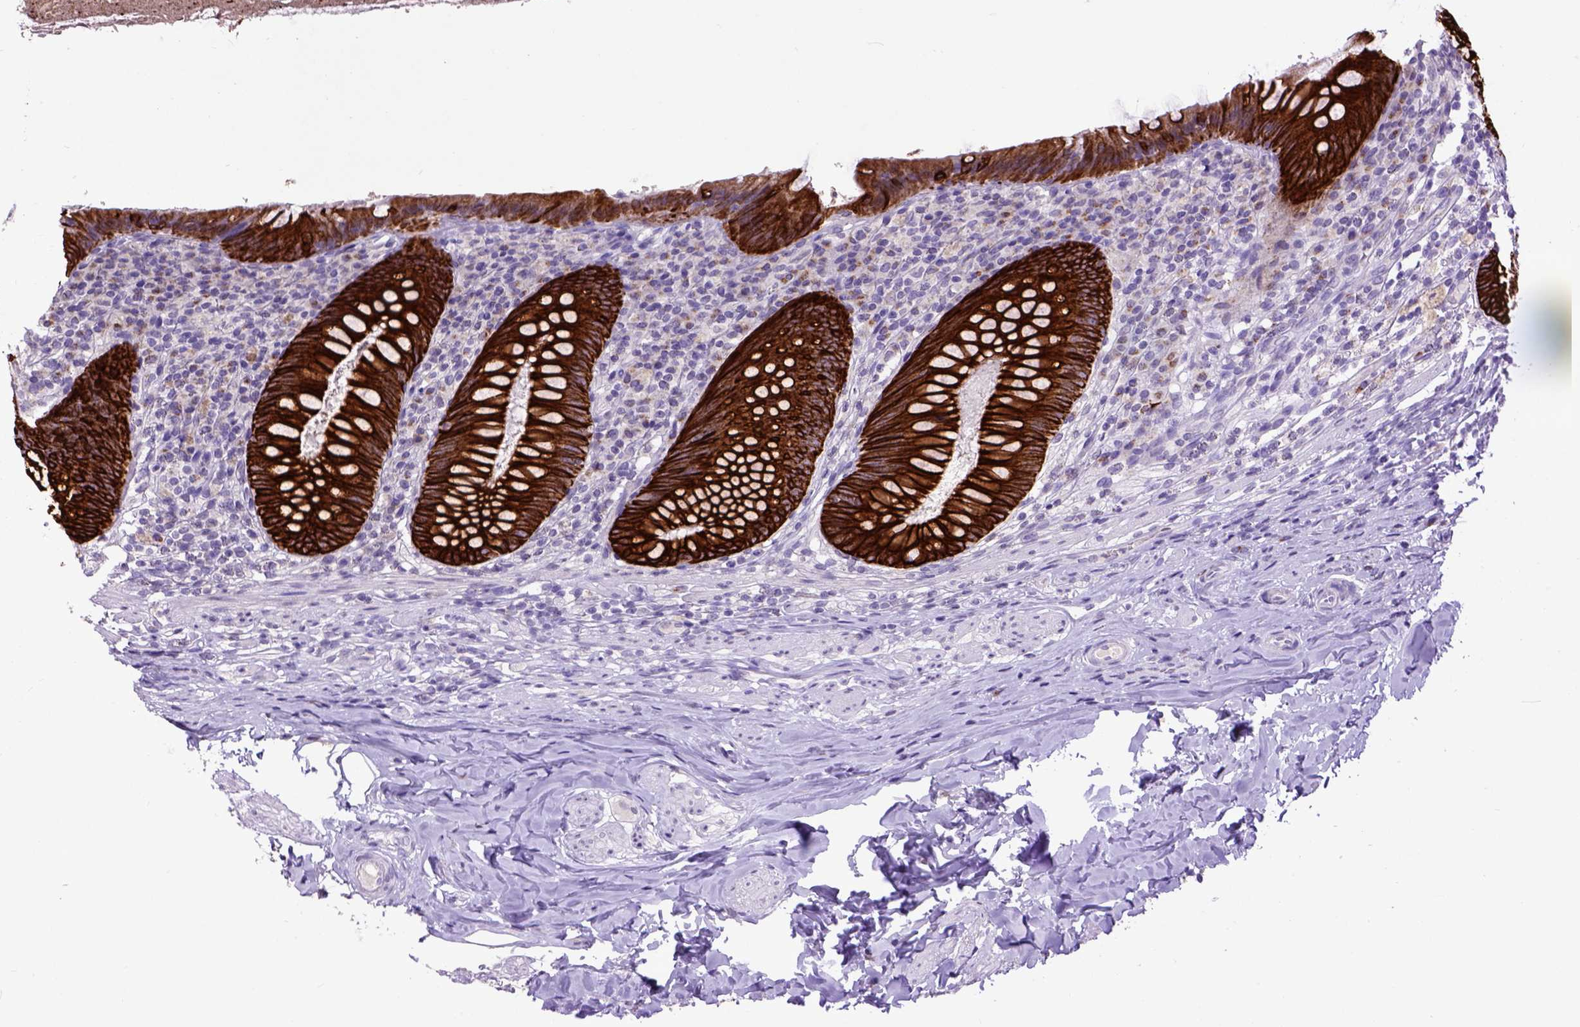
{"staining": {"intensity": "strong", "quantity": ">75%", "location": "cytoplasmic/membranous"}, "tissue": "appendix", "cell_type": "Glandular cells", "image_type": "normal", "snomed": [{"axis": "morphology", "description": "Normal tissue, NOS"}, {"axis": "topography", "description": "Appendix"}], "caption": "There is high levels of strong cytoplasmic/membranous positivity in glandular cells of unremarkable appendix, as demonstrated by immunohistochemical staining (brown color).", "gene": "RAB25", "patient": {"sex": "male", "age": 47}}